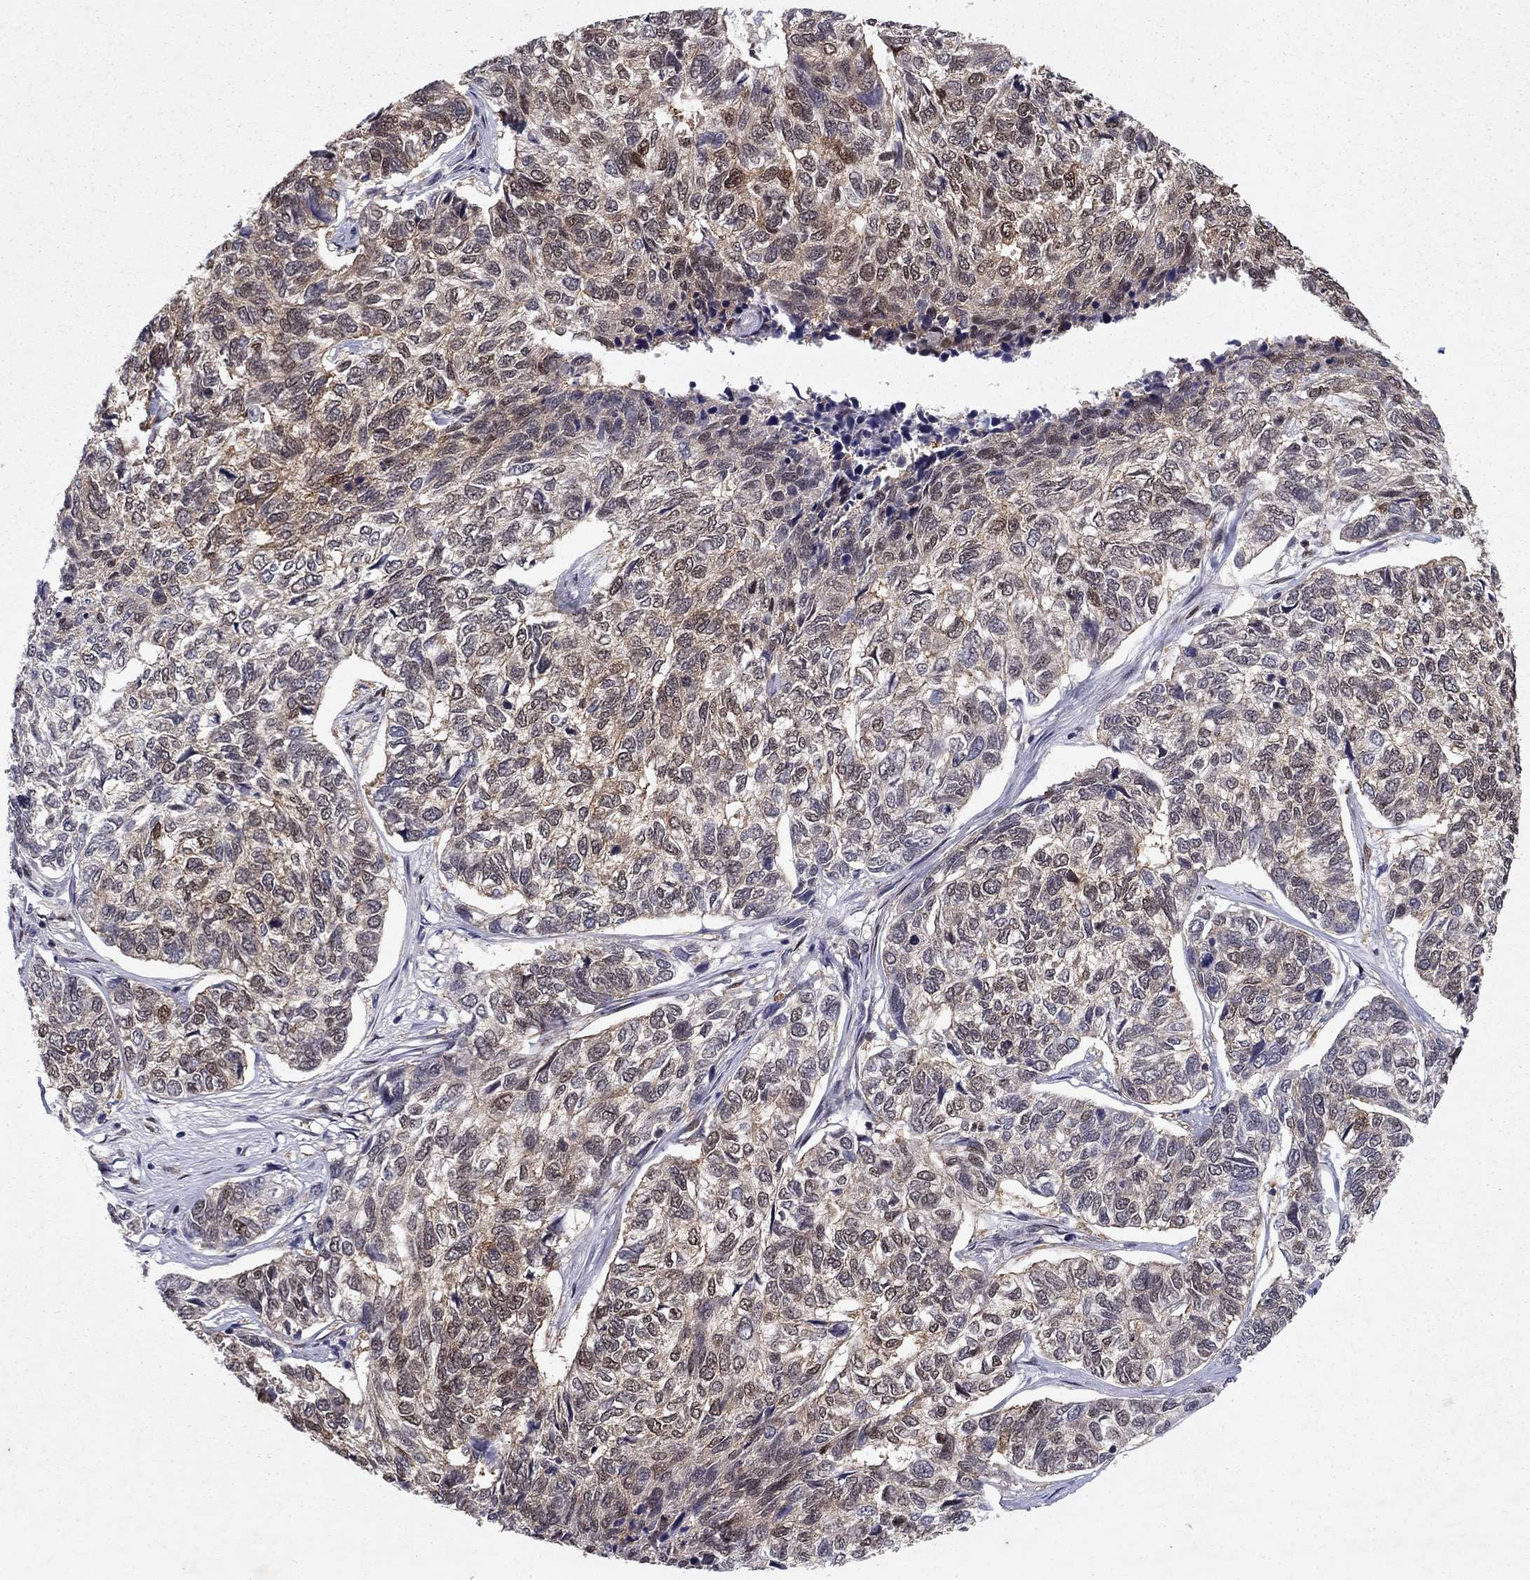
{"staining": {"intensity": "moderate", "quantity": "25%-75%", "location": "cytoplasmic/membranous"}, "tissue": "skin cancer", "cell_type": "Tumor cells", "image_type": "cancer", "snomed": [{"axis": "morphology", "description": "Basal cell carcinoma"}, {"axis": "topography", "description": "Skin"}], "caption": "This is an image of IHC staining of basal cell carcinoma (skin), which shows moderate expression in the cytoplasmic/membranous of tumor cells.", "gene": "CRTC1", "patient": {"sex": "female", "age": 65}}